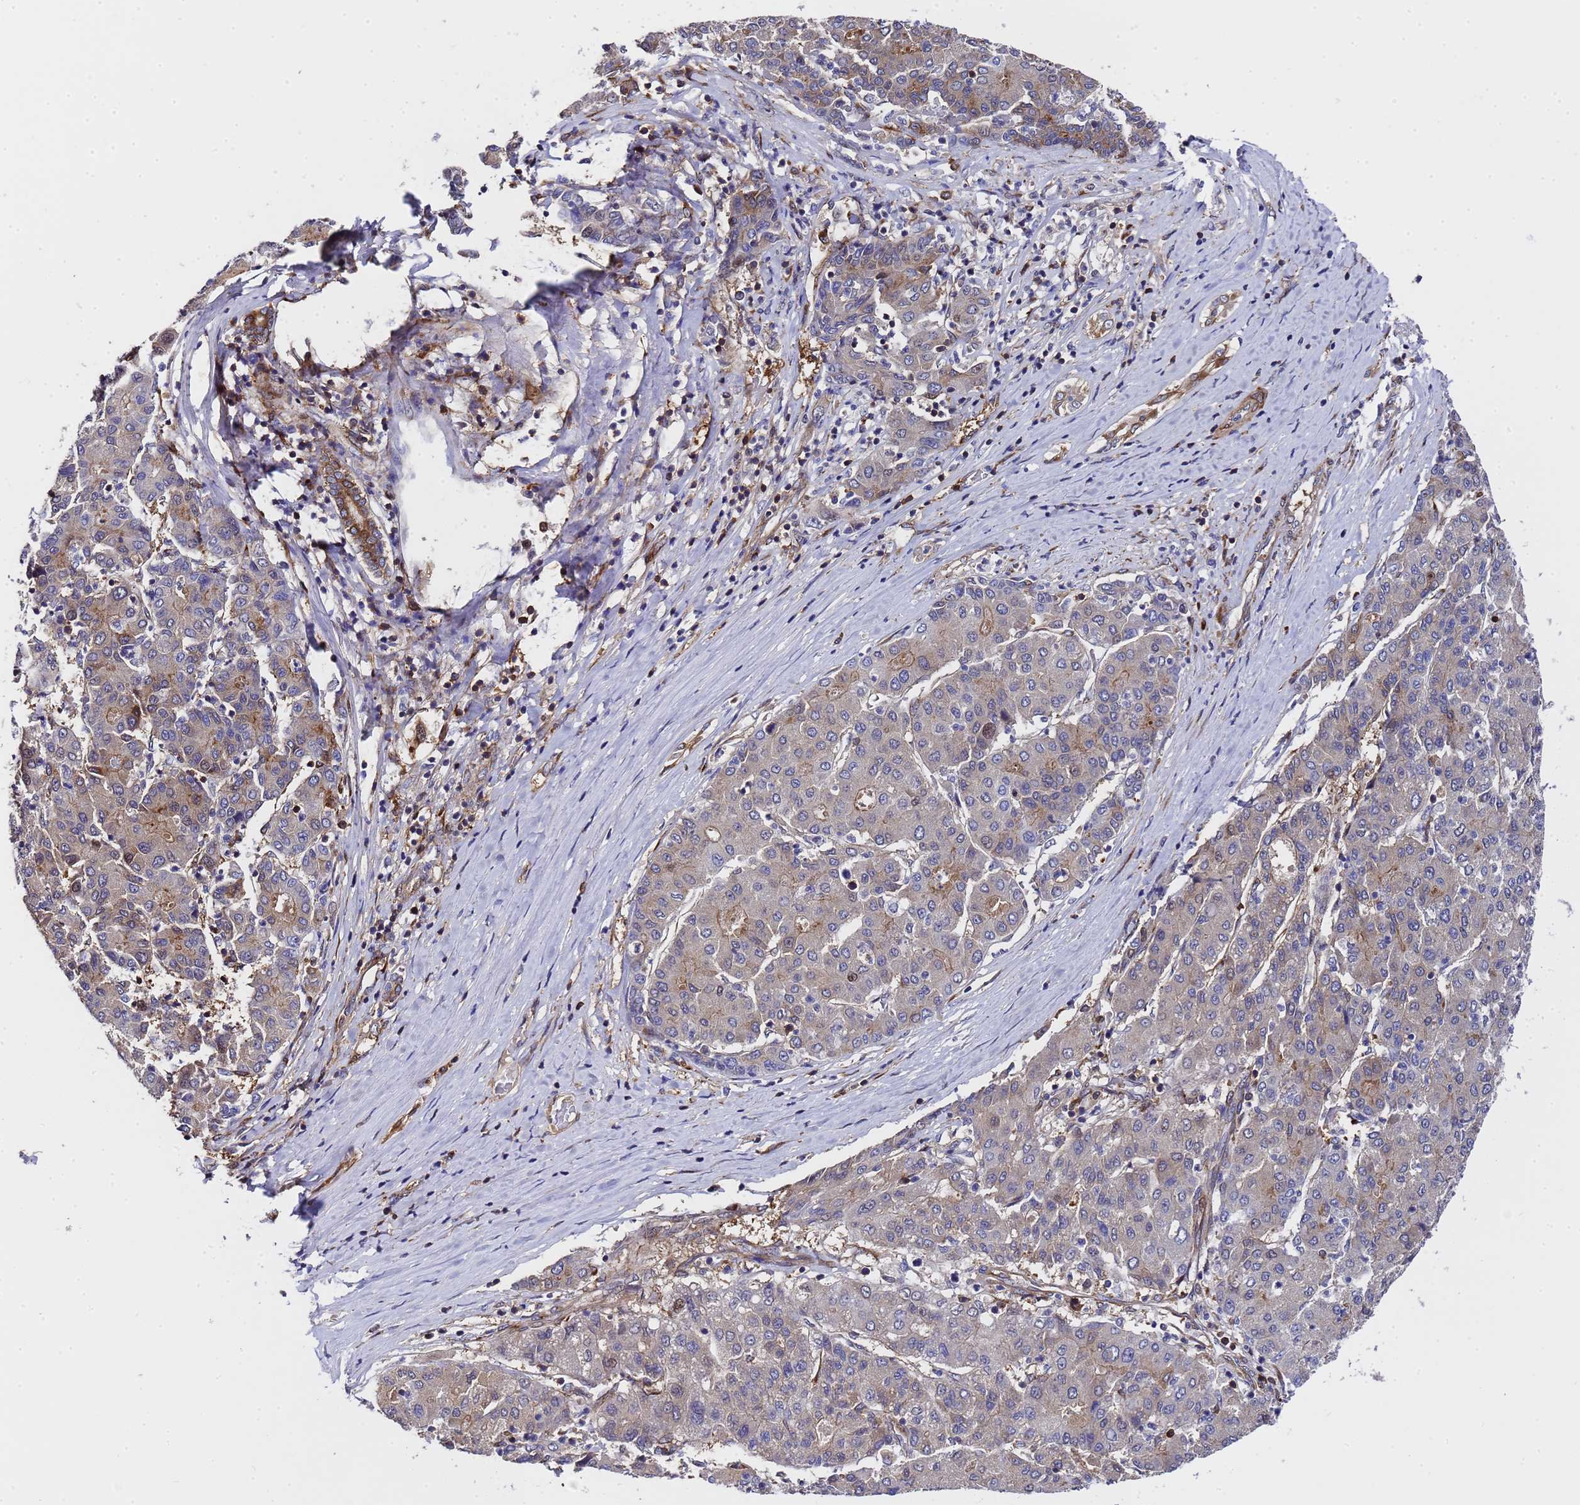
{"staining": {"intensity": "moderate", "quantity": "<25%", "location": "cytoplasmic/membranous"}, "tissue": "liver cancer", "cell_type": "Tumor cells", "image_type": "cancer", "snomed": [{"axis": "morphology", "description": "Carcinoma, Hepatocellular, NOS"}, {"axis": "topography", "description": "Liver"}], "caption": "Tumor cells display moderate cytoplasmic/membranous staining in approximately <25% of cells in liver hepatocellular carcinoma. The staining is performed using DAB (3,3'-diaminobenzidine) brown chromogen to label protein expression. The nuclei are counter-stained blue using hematoxylin.", "gene": "MOCS1", "patient": {"sex": "male", "age": 65}}